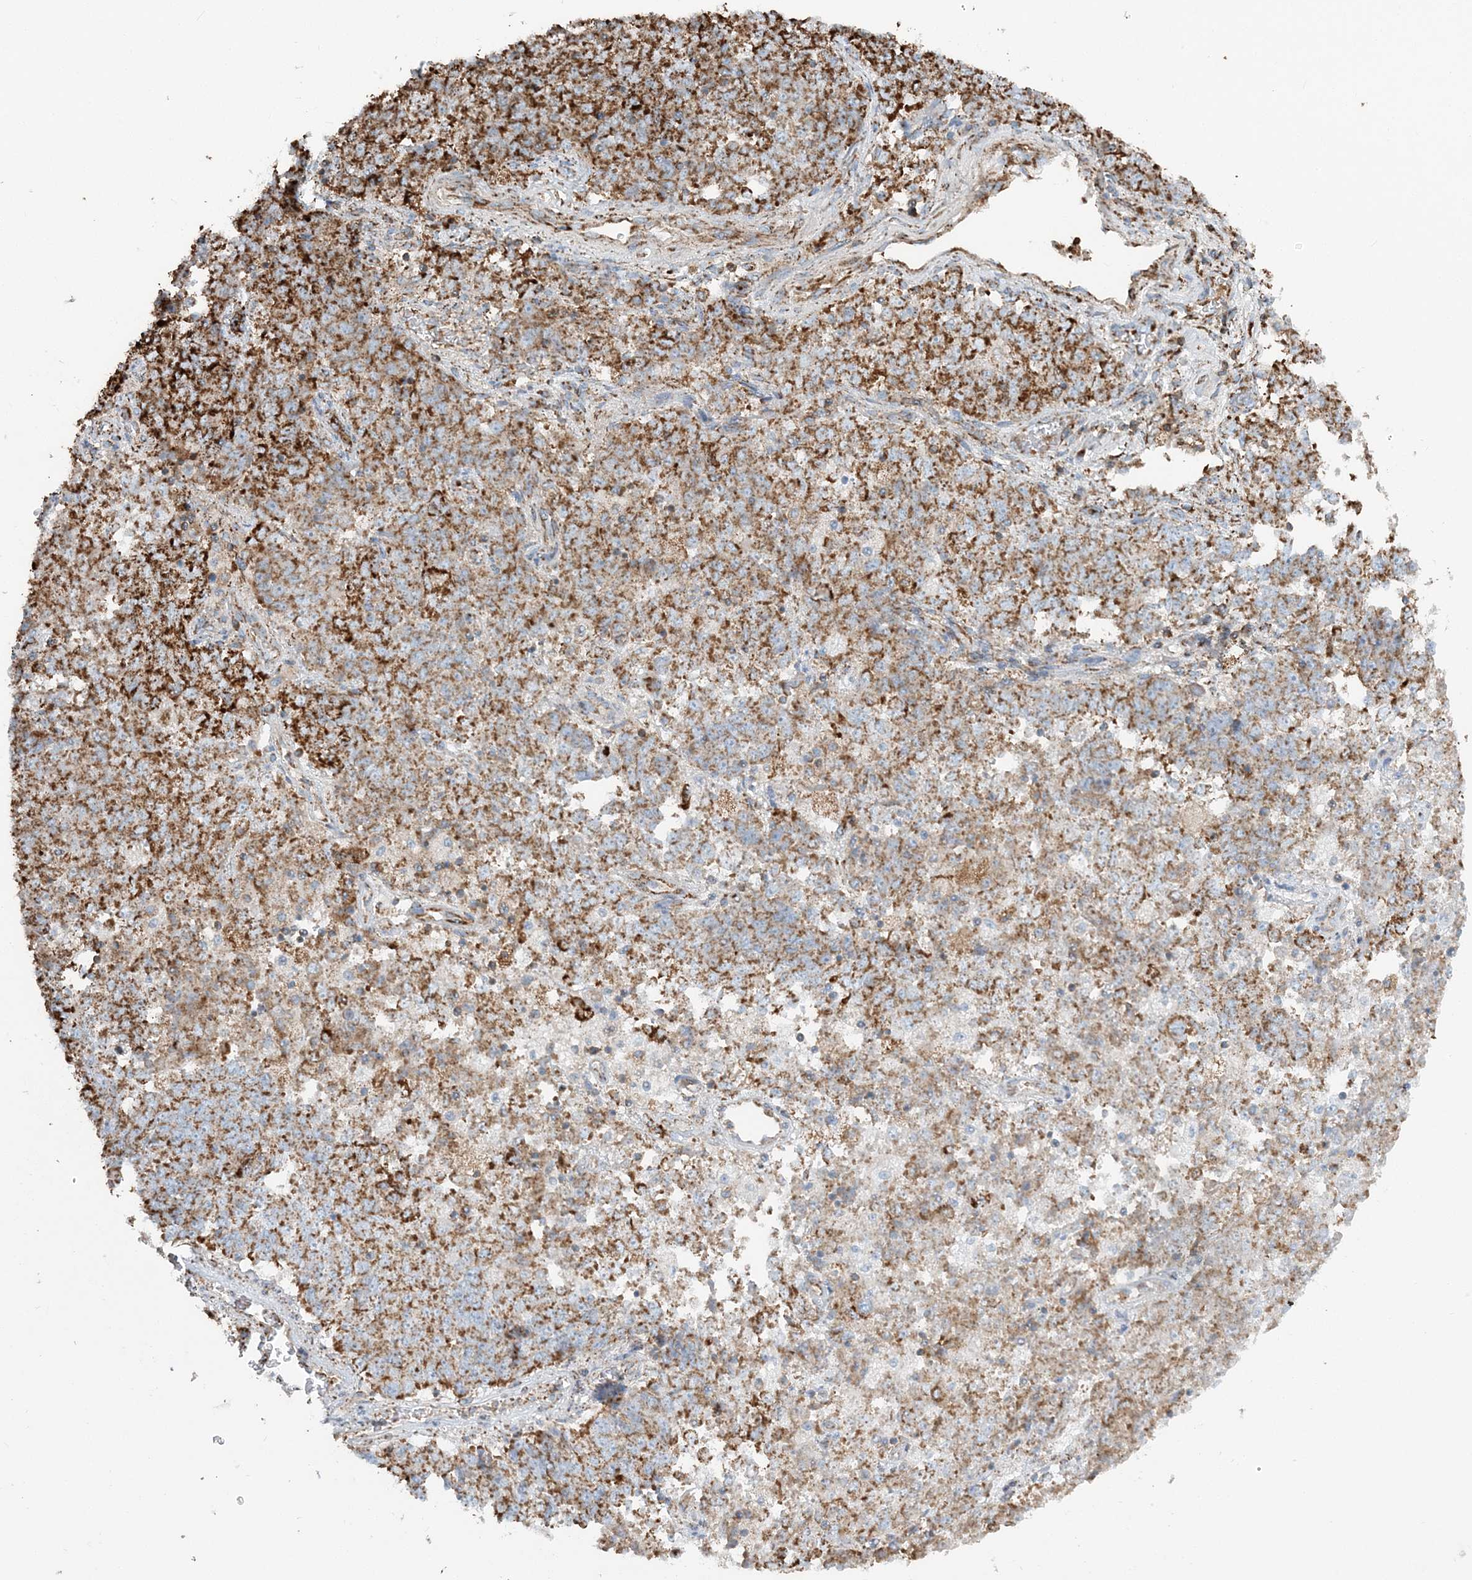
{"staining": {"intensity": "strong", "quantity": "25%-75%", "location": "cytoplasmic/membranous"}, "tissue": "endometrial cancer", "cell_type": "Tumor cells", "image_type": "cancer", "snomed": [{"axis": "morphology", "description": "Adenocarcinoma, NOS"}, {"axis": "topography", "description": "Endometrium"}], "caption": "Human adenocarcinoma (endometrial) stained with a protein marker exhibits strong staining in tumor cells.", "gene": "RAB11FIP3", "patient": {"sex": "female", "age": 80}}